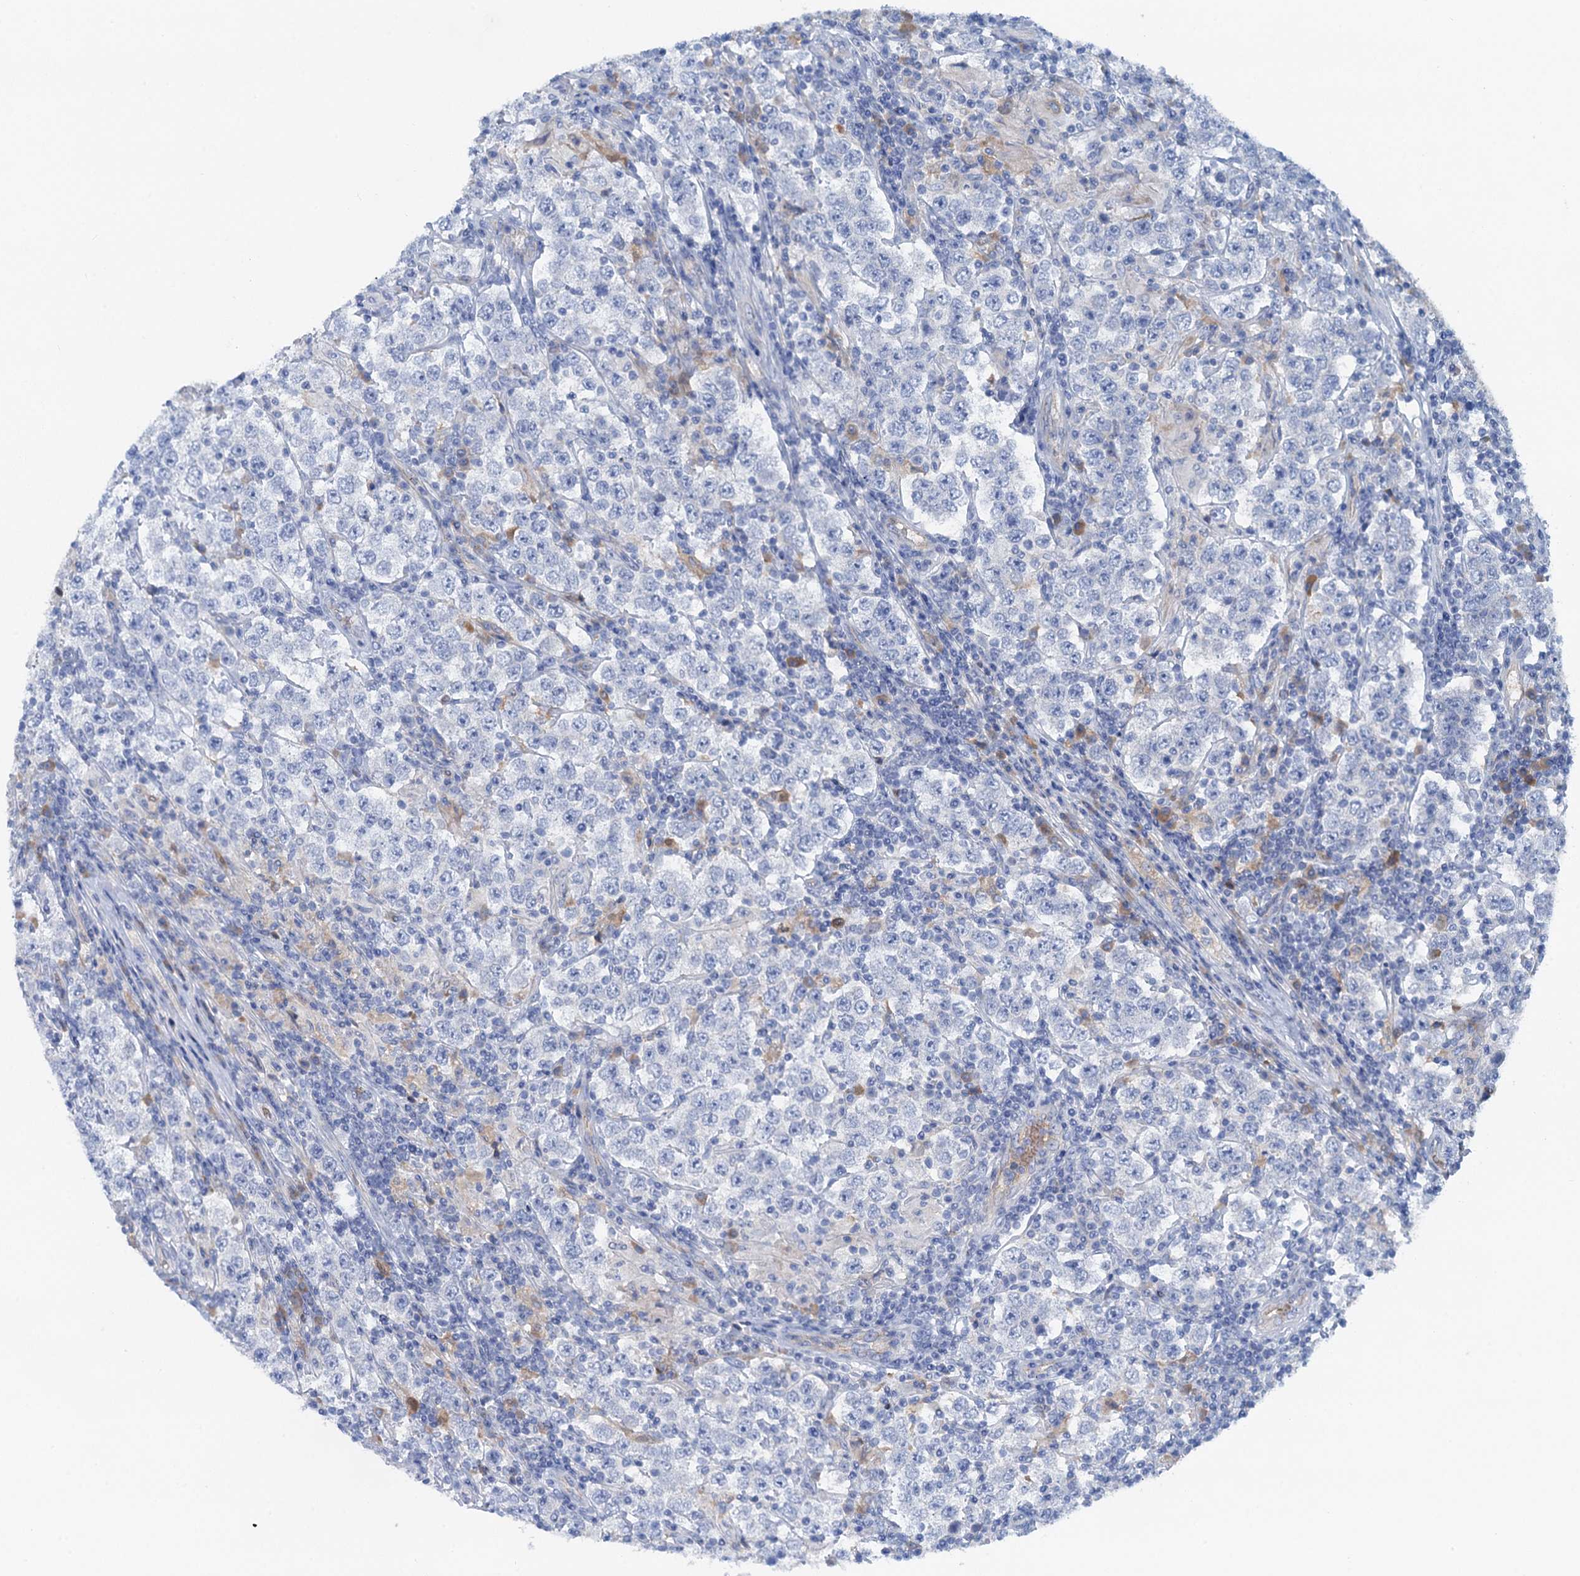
{"staining": {"intensity": "negative", "quantity": "none", "location": "none"}, "tissue": "testis cancer", "cell_type": "Tumor cells", "image_type": "cancer", "snomed": [{"axis": "morphology", "description": "Normal tissue, NOS"}, {"axis": "morphology", "description": "Urothelial carcinoma, High grade"}, {"axis": "morphology", "description": "Seminoma, NOS"}, {"axis": "morphology", "description": "Carcinoma, Embryonal, NOS"}, {"axis": "topography", "description": "Urinary bladder"}, {"axis": "topography", "description": "Testis"}], "caption": "This is an immunohistochemistry histopathology image of testis cancer (embryonal carcinoma). There is no positivity in tumor cells.", "gene": "MYADML2", "patient": {"sex": "male", "age": 41}}